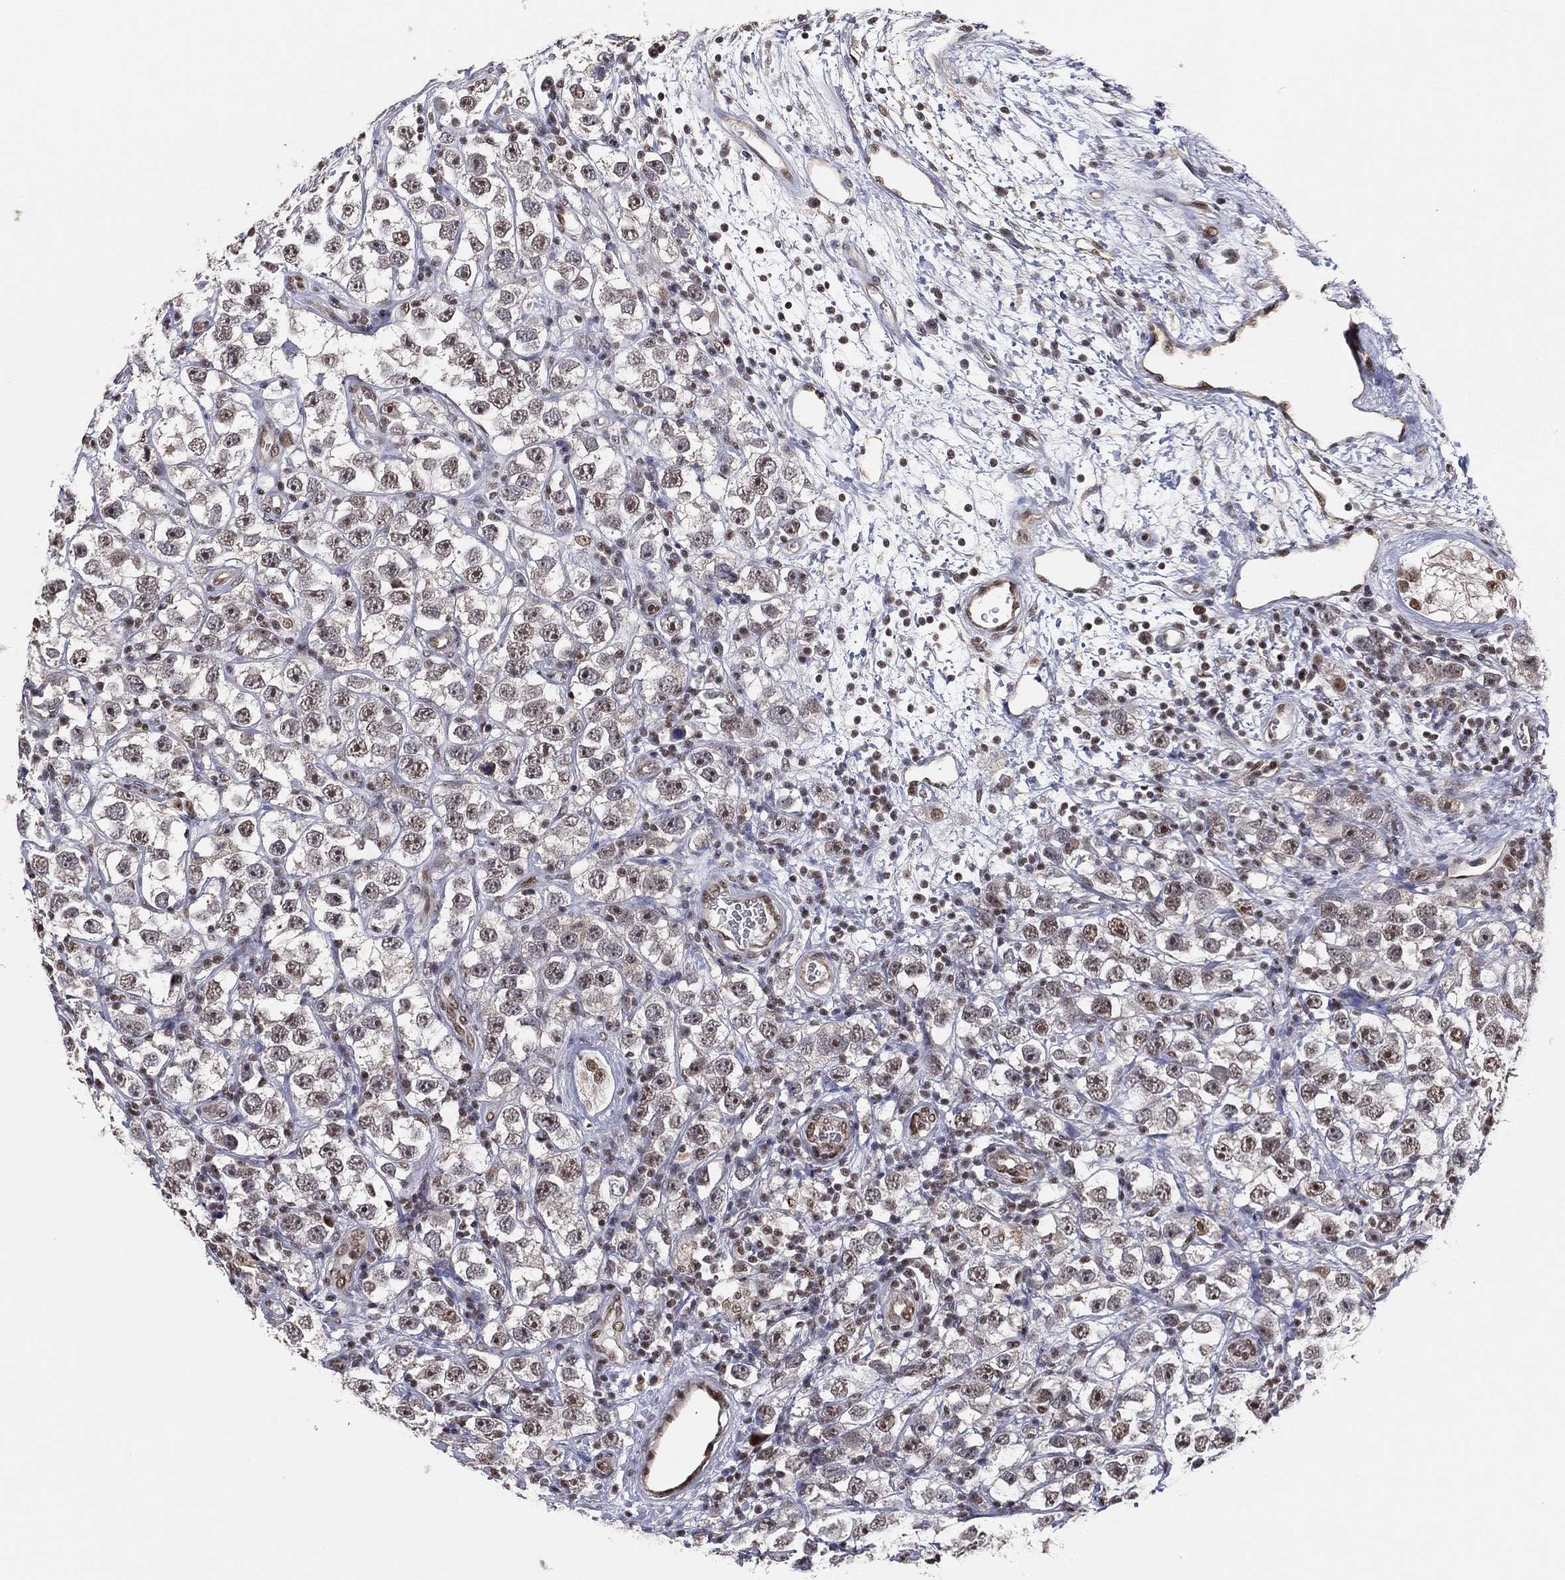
{"staining": {"intensity": "moderate", "quantity": "25%-75%", "location": "nuclear"}, "tissue": "testis cancer", "cell_type": "Tumor cells", "image_type": "cancer", "snomed": [{"axis": "morphology", "description": "Seminoma, NOS"}, {"axis": "topography", "description": "Testis"}], "caption": "DAB (3,3'-diaminobenzidine) immunohistochemical staining of testis cancer (seminoma) displays moderate nuclear protein positivity in approximately 25%-75% of tumor cells.", "gene": "GPALPP1", "patient": {"sex": "male", "age": 26}}